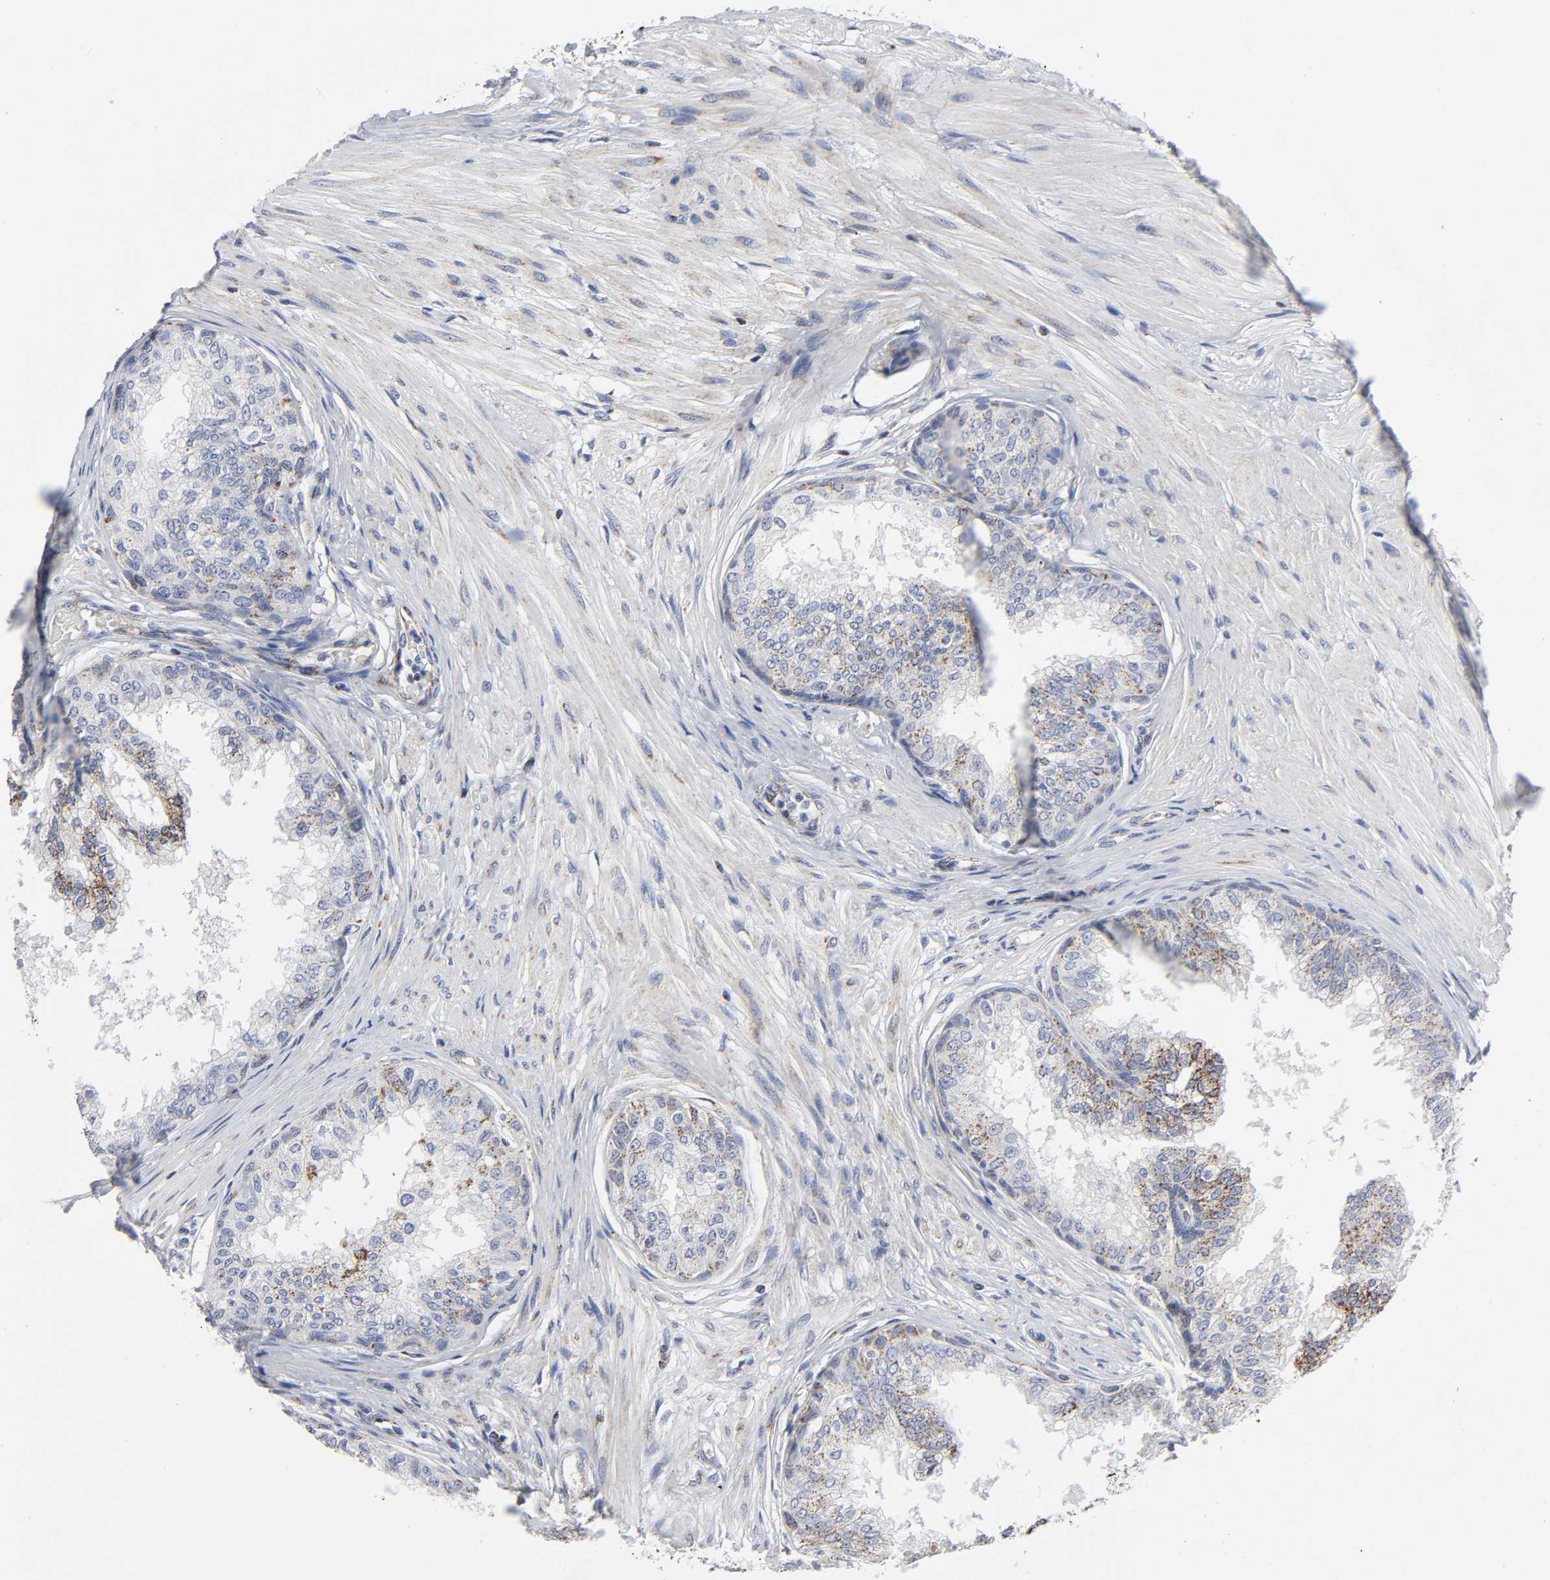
{"staining": {"intensity": "moderate", "quantity": "<25%", "location": "cytoplasmic/membranous"}, "tissue": "prostate", "cell_type": "Glandular cells", "image_type": "normal", "snomed": [{"axis": "morphology", "description": "Normal tissue, NOS"}, {"axis": "topography", "description": "Prostate"}, {"axis": "topography", "description": "Seminal veicle"}], "caption": "This histopathology image reveals unremarkable prostate stained with immunohistochemistry to label a protein in brown. The cytoplasmic/membranous of glandular cells show moderate positivity for the protein. Nuclei are counter-stained blue.", "gene": "AOPEP", "patient": {"sex": "male", "age": 60}}